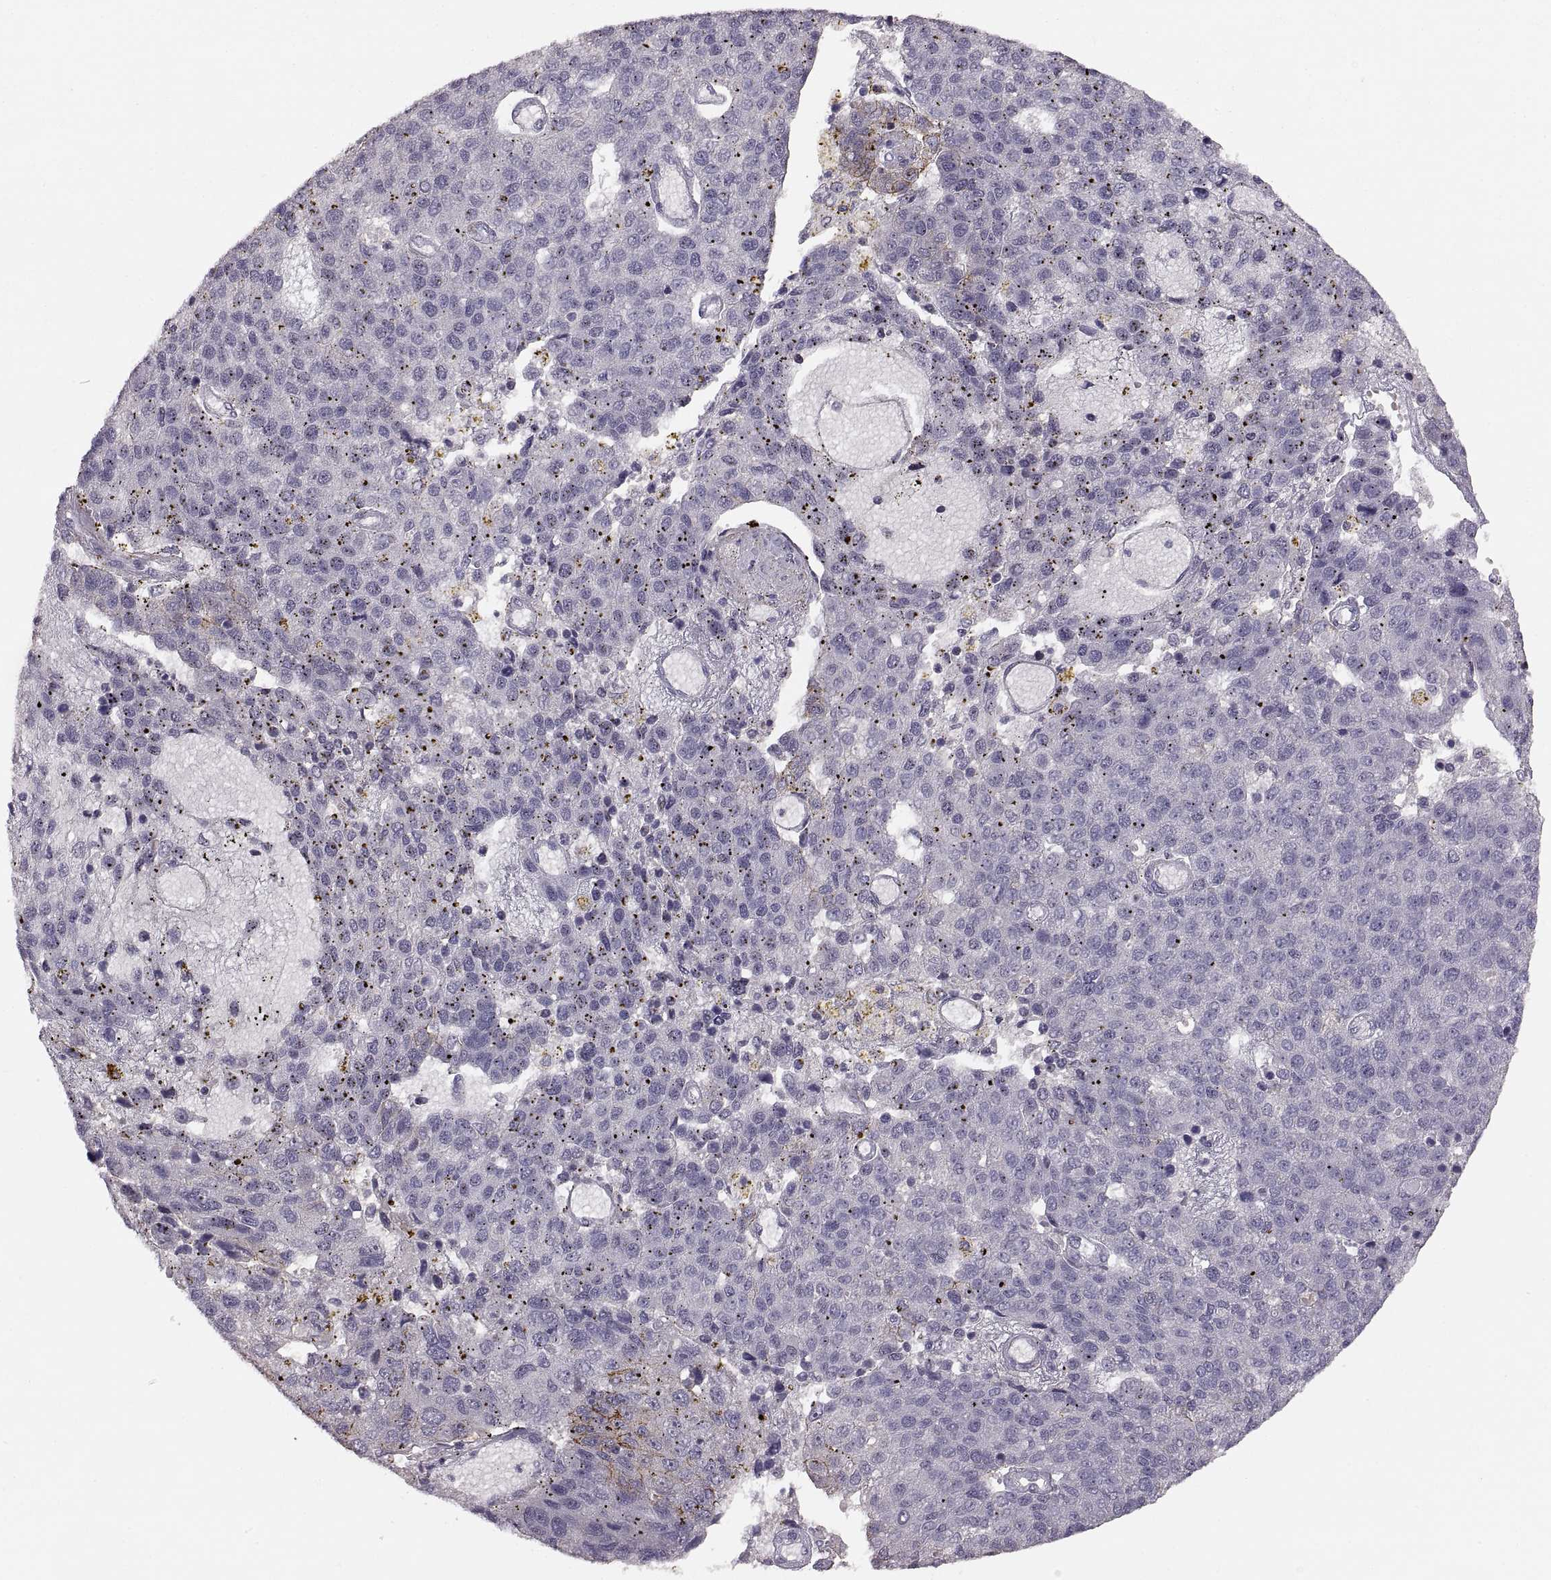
{"staining": {"intensity": "strong", "quantity": "<25%", "location": "cytoplasmic/membranous"}, "tissue": "pancreatic cancer", "cell_type": "Tumor cells", "image_type": "cancer", "snomed": [{"axis": "morphology", "description": "Adenocarcinoma, NOS"}, {"axis": "topography", "description": "Pancreas"}], "caption": "Pancreatic cancer stained with DAB (3,3'-diaminobenzidine) IHC reveals medium levels of strong cytoplasmic/membranous expression in approximately <25% of tumor cells.", "gene": "CDH2", "patient": {"sex": "female", "age": 61}}